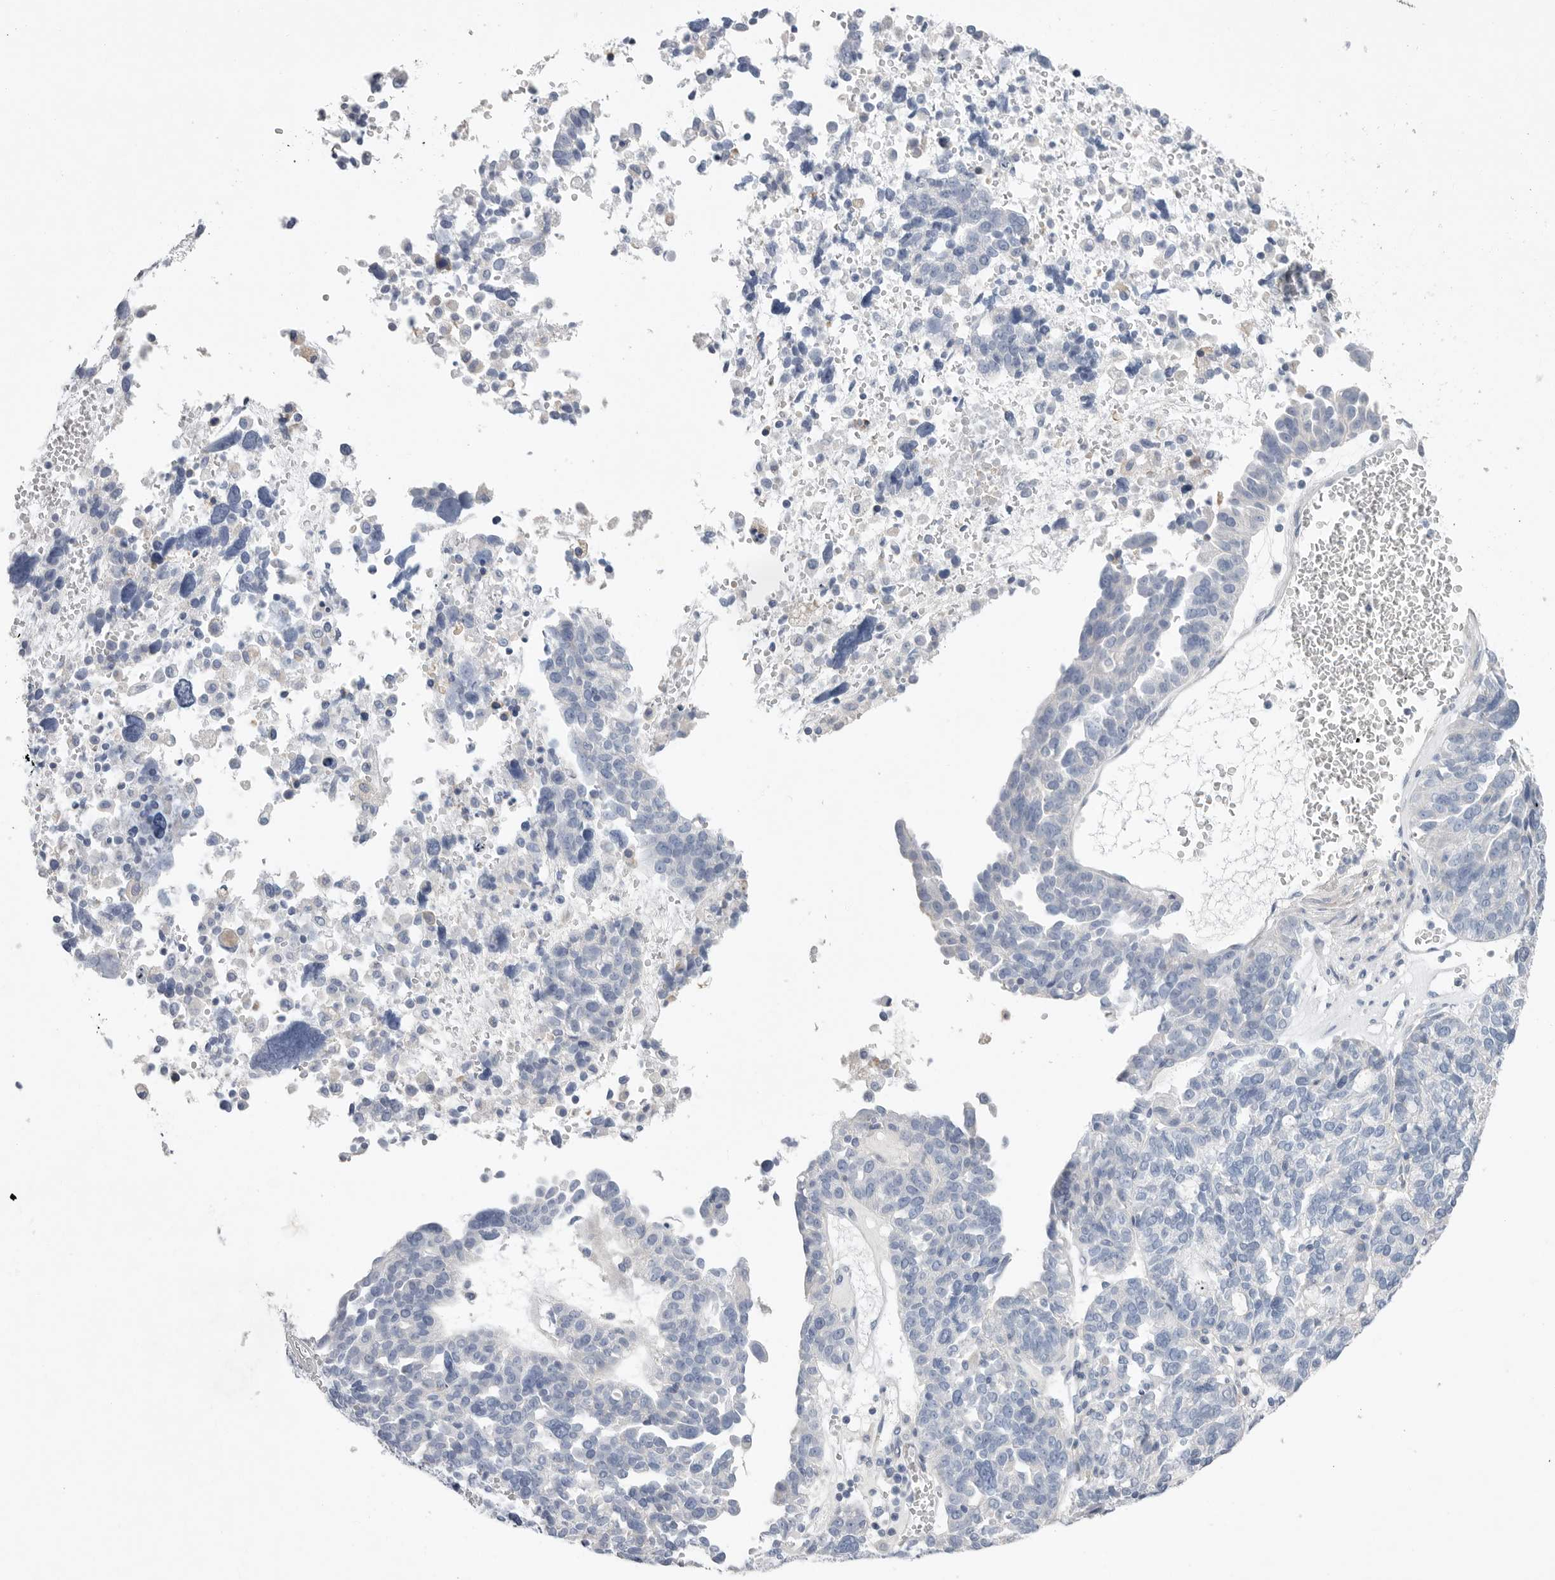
{"staining": {"intensity": "negative", "quantity": "none", "location": "none"}, "tissue": "ovarian cancer", "cell_type": "Tumor cells", "image_type": "cancer", "snomed": [{"axis": "morphology", "description": "Cystadenocarcinoma, serous, NOS"}, {"axis": "topography", "description": "Ovary"}], "caption": "Immunohistochemical staining of ovarian cancer (serous cystadenocarcinoma) exhibits no significant positivity in tumor cells.", "gene": "CAMK2B", "patient": {"sex": "female", "age": 59}}